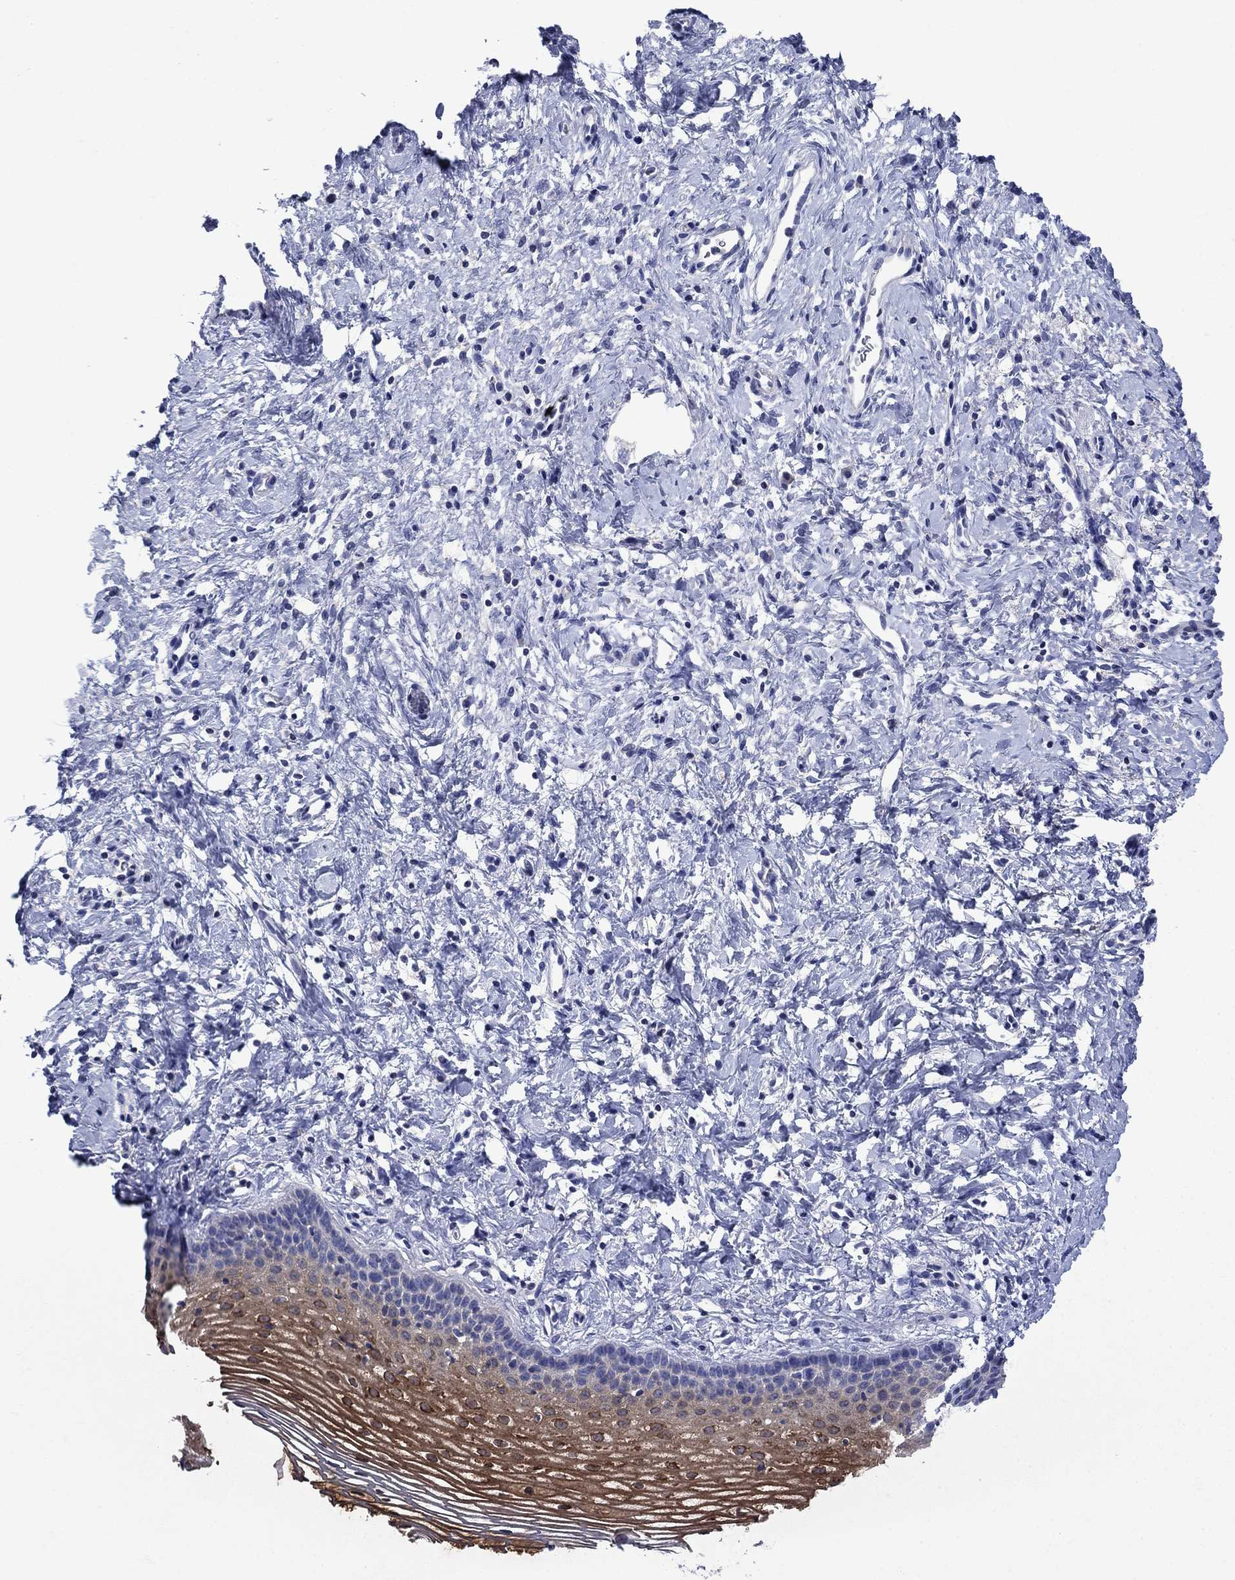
{"staining": {"intensity": "strong", "quantity": ">75%", "location": "cytoplasmic/membranous"}, "tissue": "cervix", "cell_type": "Squamous epithelial cells", "image_type": "normal", "snomed": [{"axis": "morphology", "description": "Normal tissue, NOS"}, {"axis": "topography", "description": "Cervix"}], "caption": "Immunohistochemistry (IHC) photomicrograph of unremarkable cervix stained for a protein (brown), which demonstrates high levels of strong cytoplasmic/membranous expression in about >75% of squamous epithelial cells.", "gene": "SULT2B1", "patient": {"sex": "female", "age": 39}}